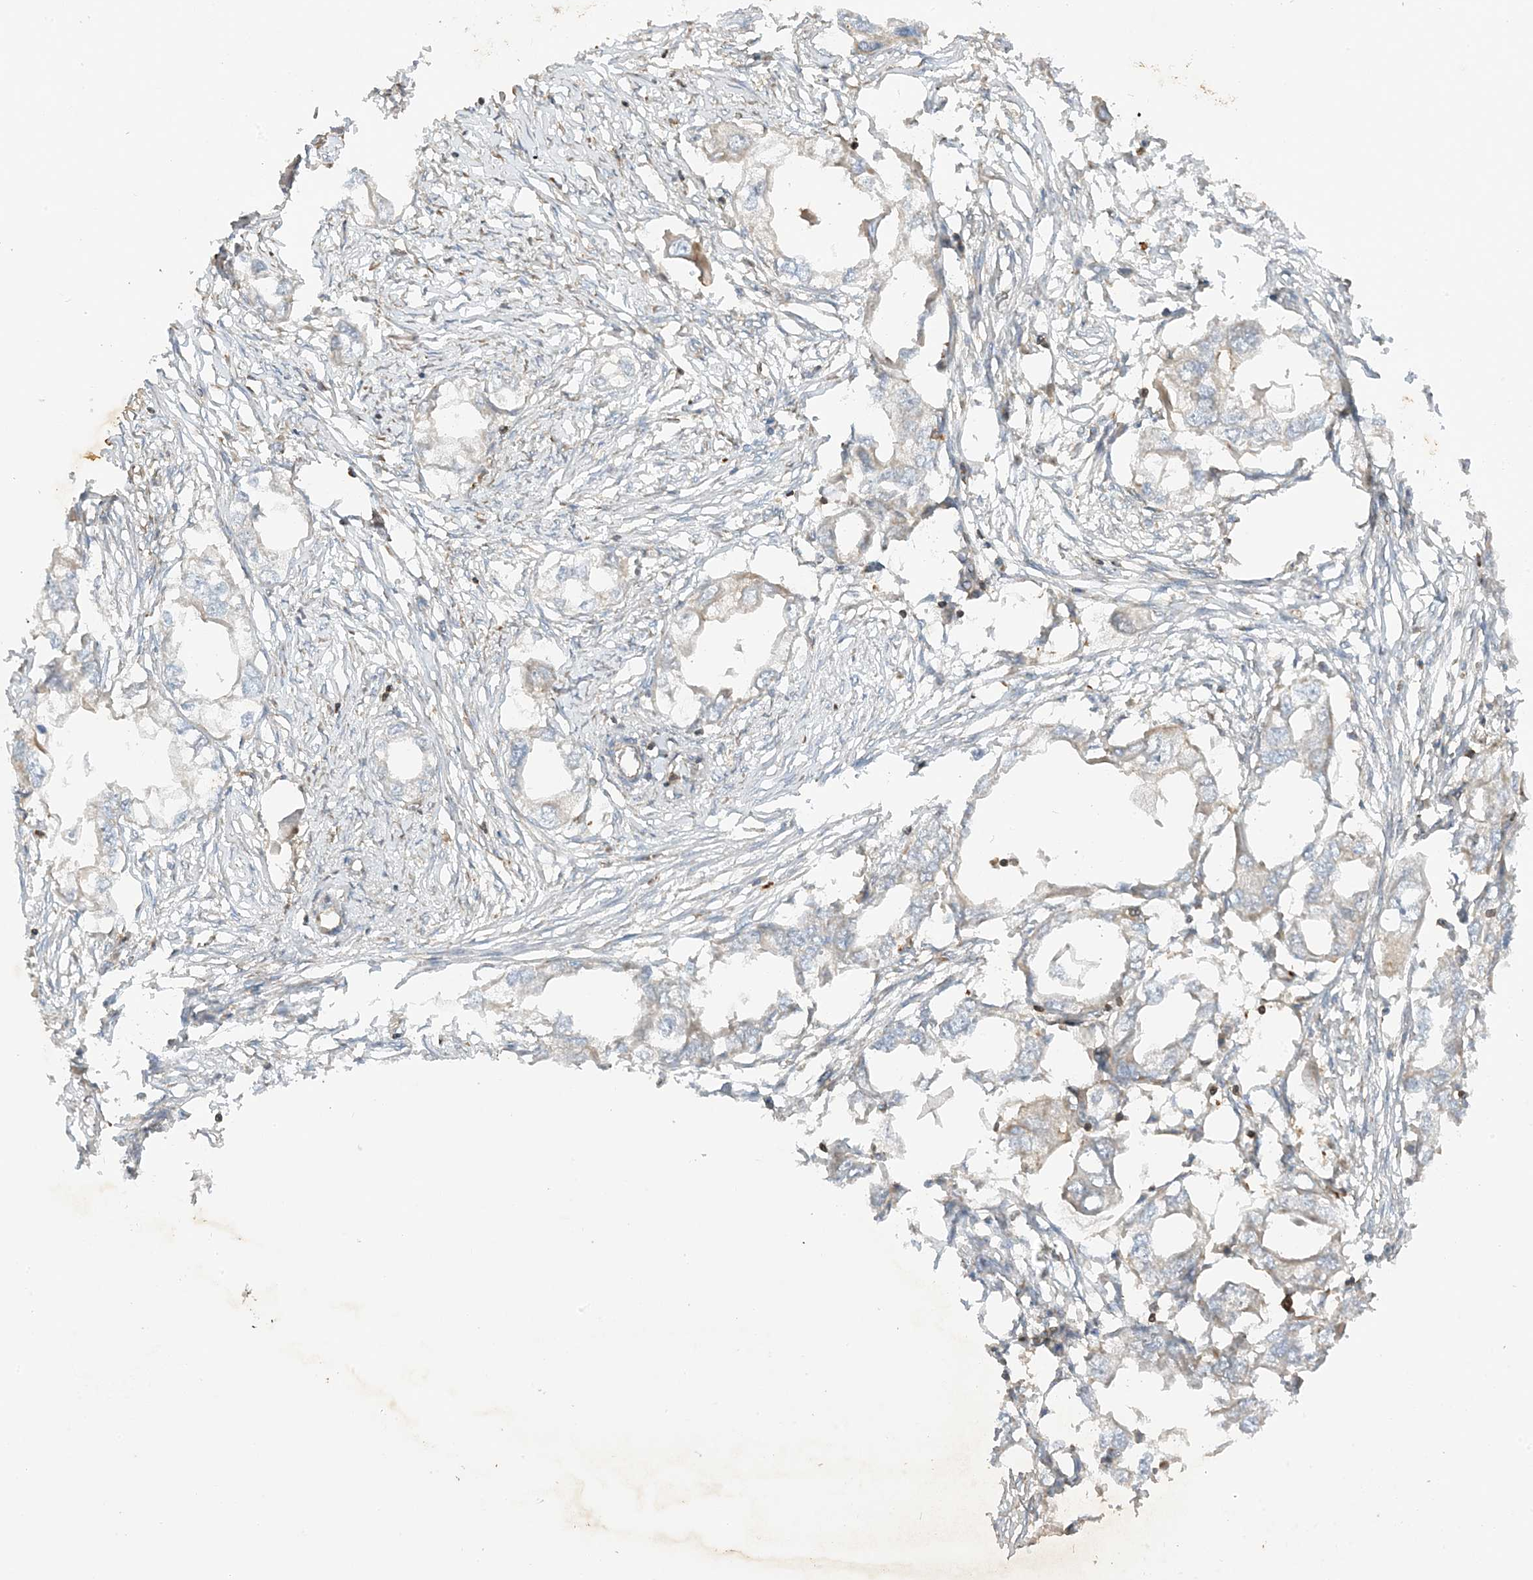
{"staining": {"intensity": "negative", "quantity": "none", "location": "none"}, "tissue": "endometrial cancer", "cell_type": "Tumor cells", "image_type": "cancer", "snomed": [{"axis": "morphology", "description": "Adenocarcinoma, NOS"}, {"axis": "morphology", "description": "Adenocarcinoma, metastatic, NOS"}, {"axis": "topography", "description": "Adipose tissue"}, {"axis": "topography", "description": "Endometrium"}], "caption": "Immunohistochemistry micrograph of endometrial cancer stained for a protein (brown), which exhibits no expression in tumor cells.", "gene": "SLC25A12", "patient": {"sex": "female", "age": 67}}